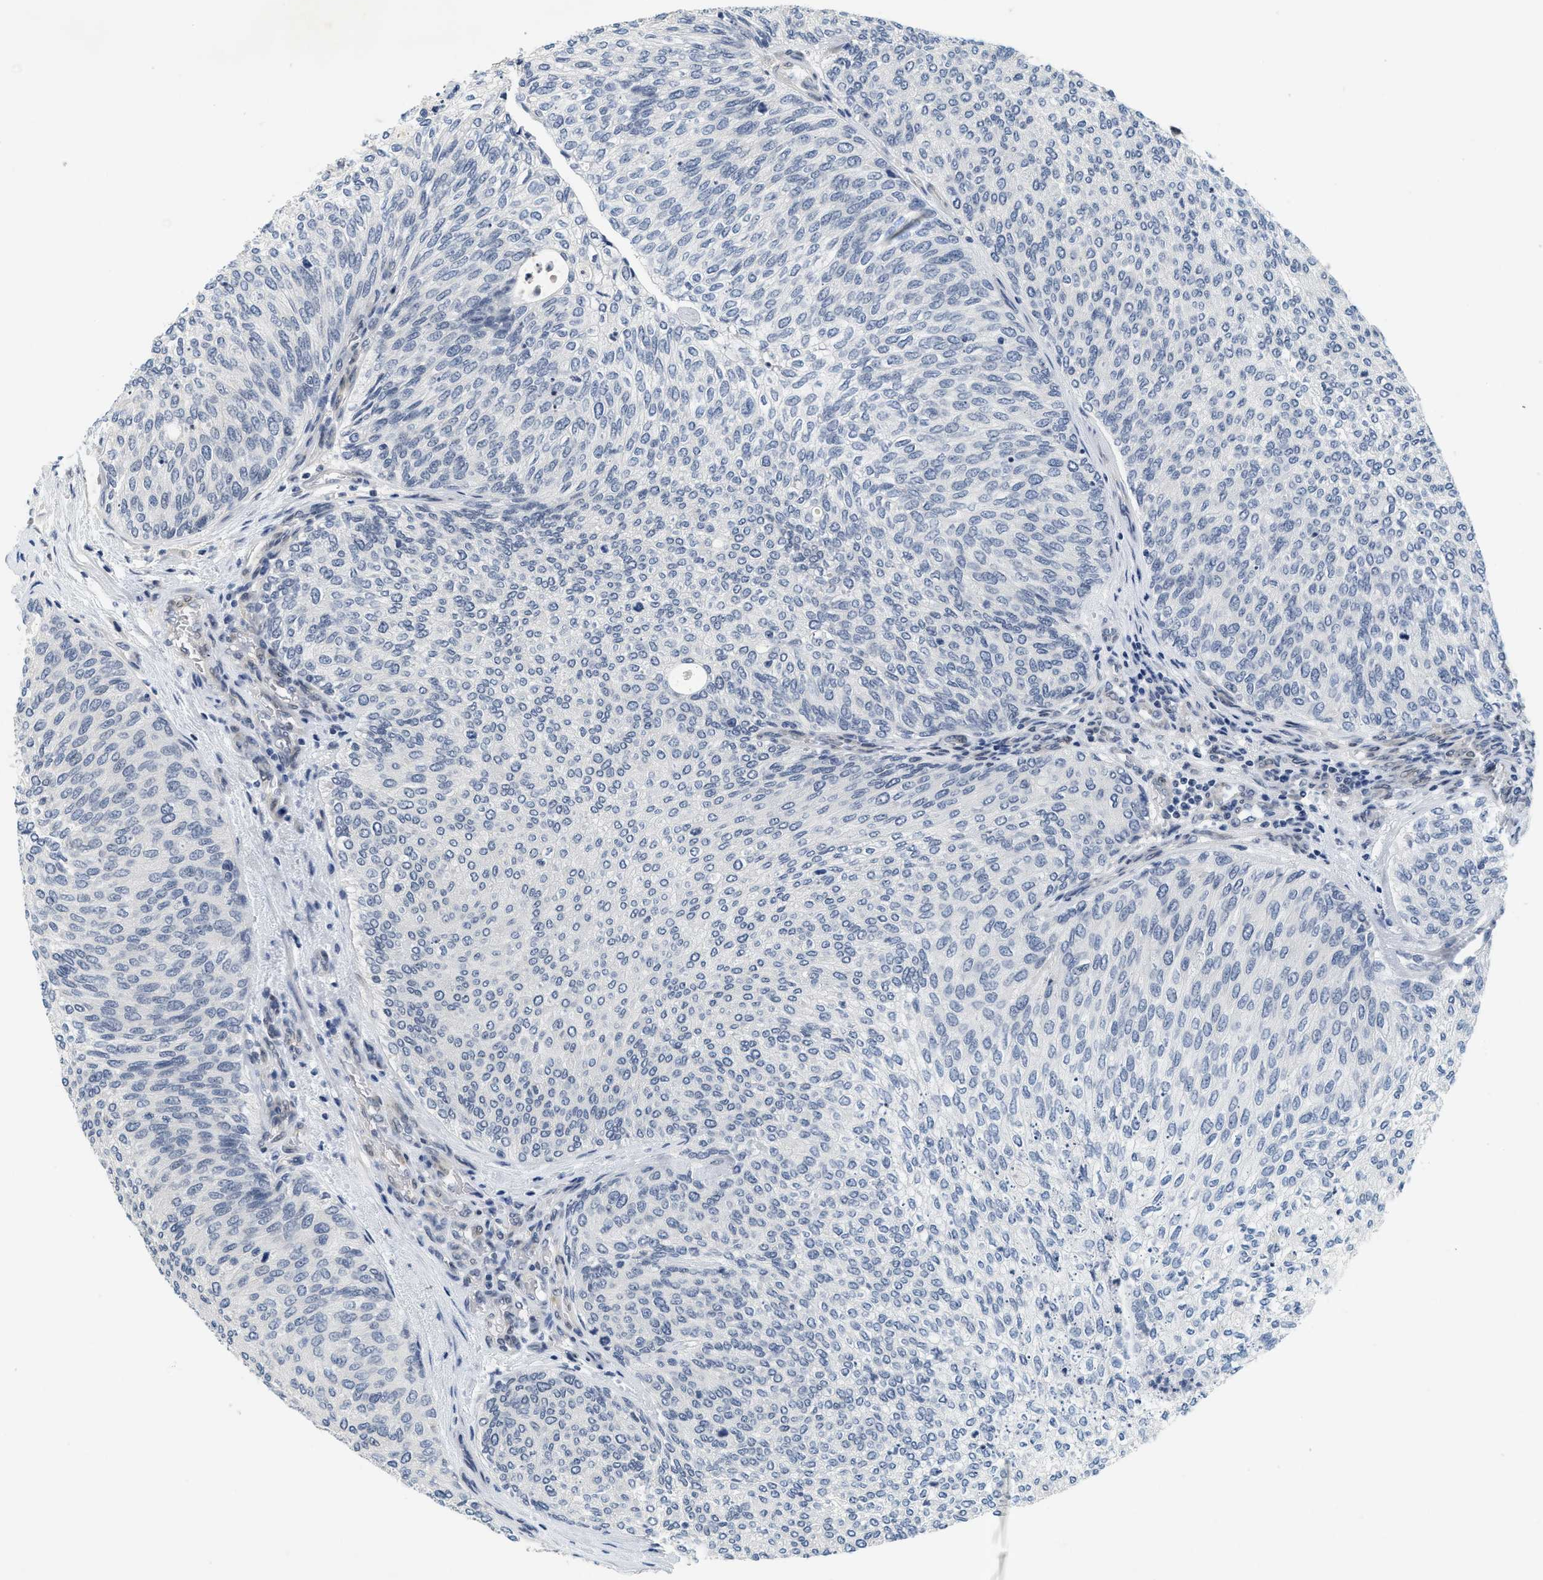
{"staining": {"intensity": "negative", "quantity": "none", "location": "none"}, "tissue": "urothelial cancer", "cell_type": "Tumor cells", "image_type": "cancer", "snomed": [{"axis": "morphology", "description": "Urothelial carcinoma, Low grade"}, {"axis": "topography", "description": "Urinary bladder"}], "caption": "IHC photomicrograph of human urothelial cancer stained for a protein (brown), which shows no positivity in tumor cells.", "gene": "MZF1", "patient": {"sex": "female", "age": 79}}